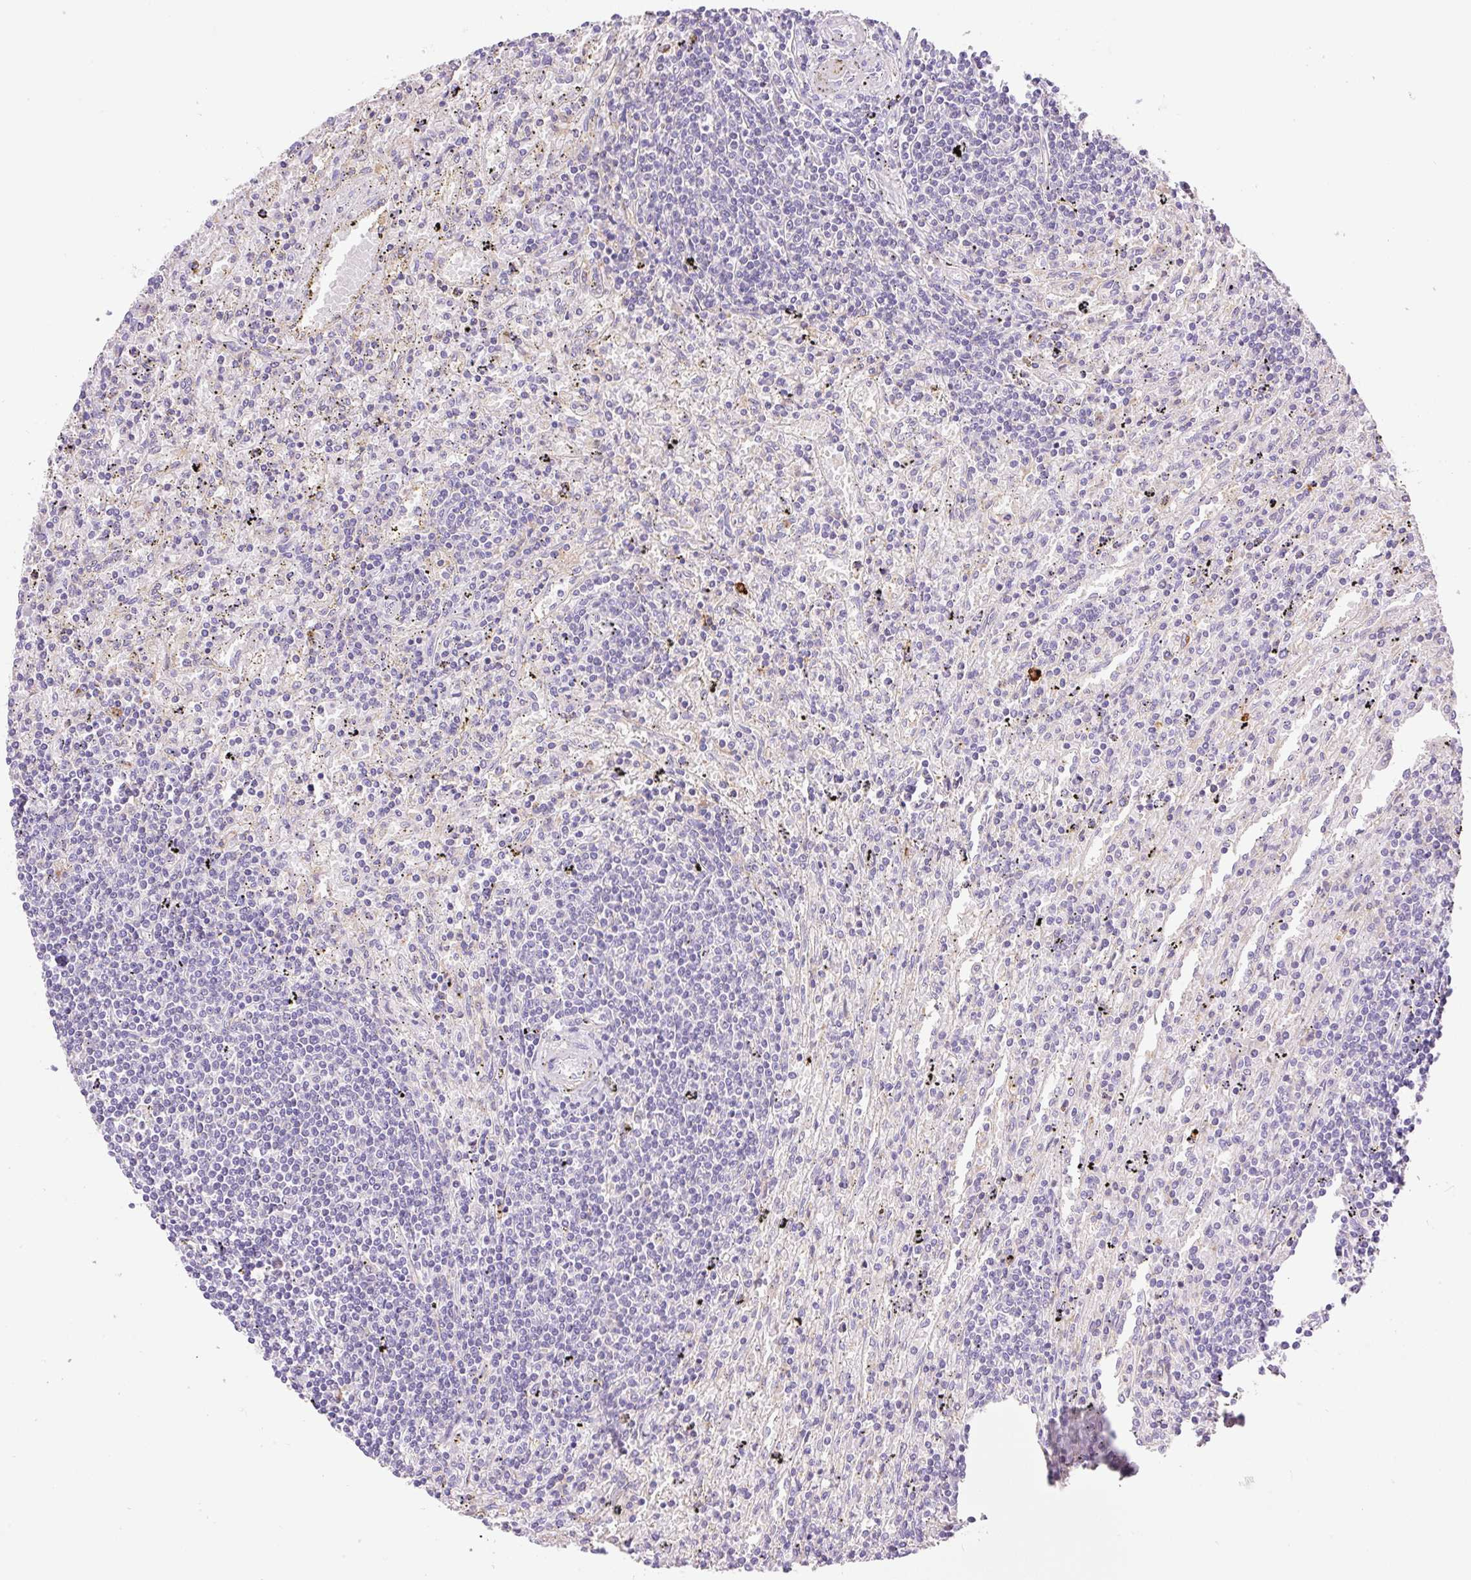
{"staining": {"intensity": "negative", "quantity": "none", "location": "none"}, "tissue": "lymphoma", "cell_type": "Tumor cells", "image_type": "cancer", "snomed": [{"axis": "morphology", "description": "Malignant lymphoma, non-Hodgkin's type, Low grade"}, {"axis": "topography", "description": "Spleen"}], "caption": "High power microscopy photomicrograph of an immunohistochemistry image of malignant lymphoma, non-Hodgkin's type (low-grade), revealing no significant expression in tumor cells.", "gene": "TDRD15", "patient": {"sex": "male", "age": 76}}